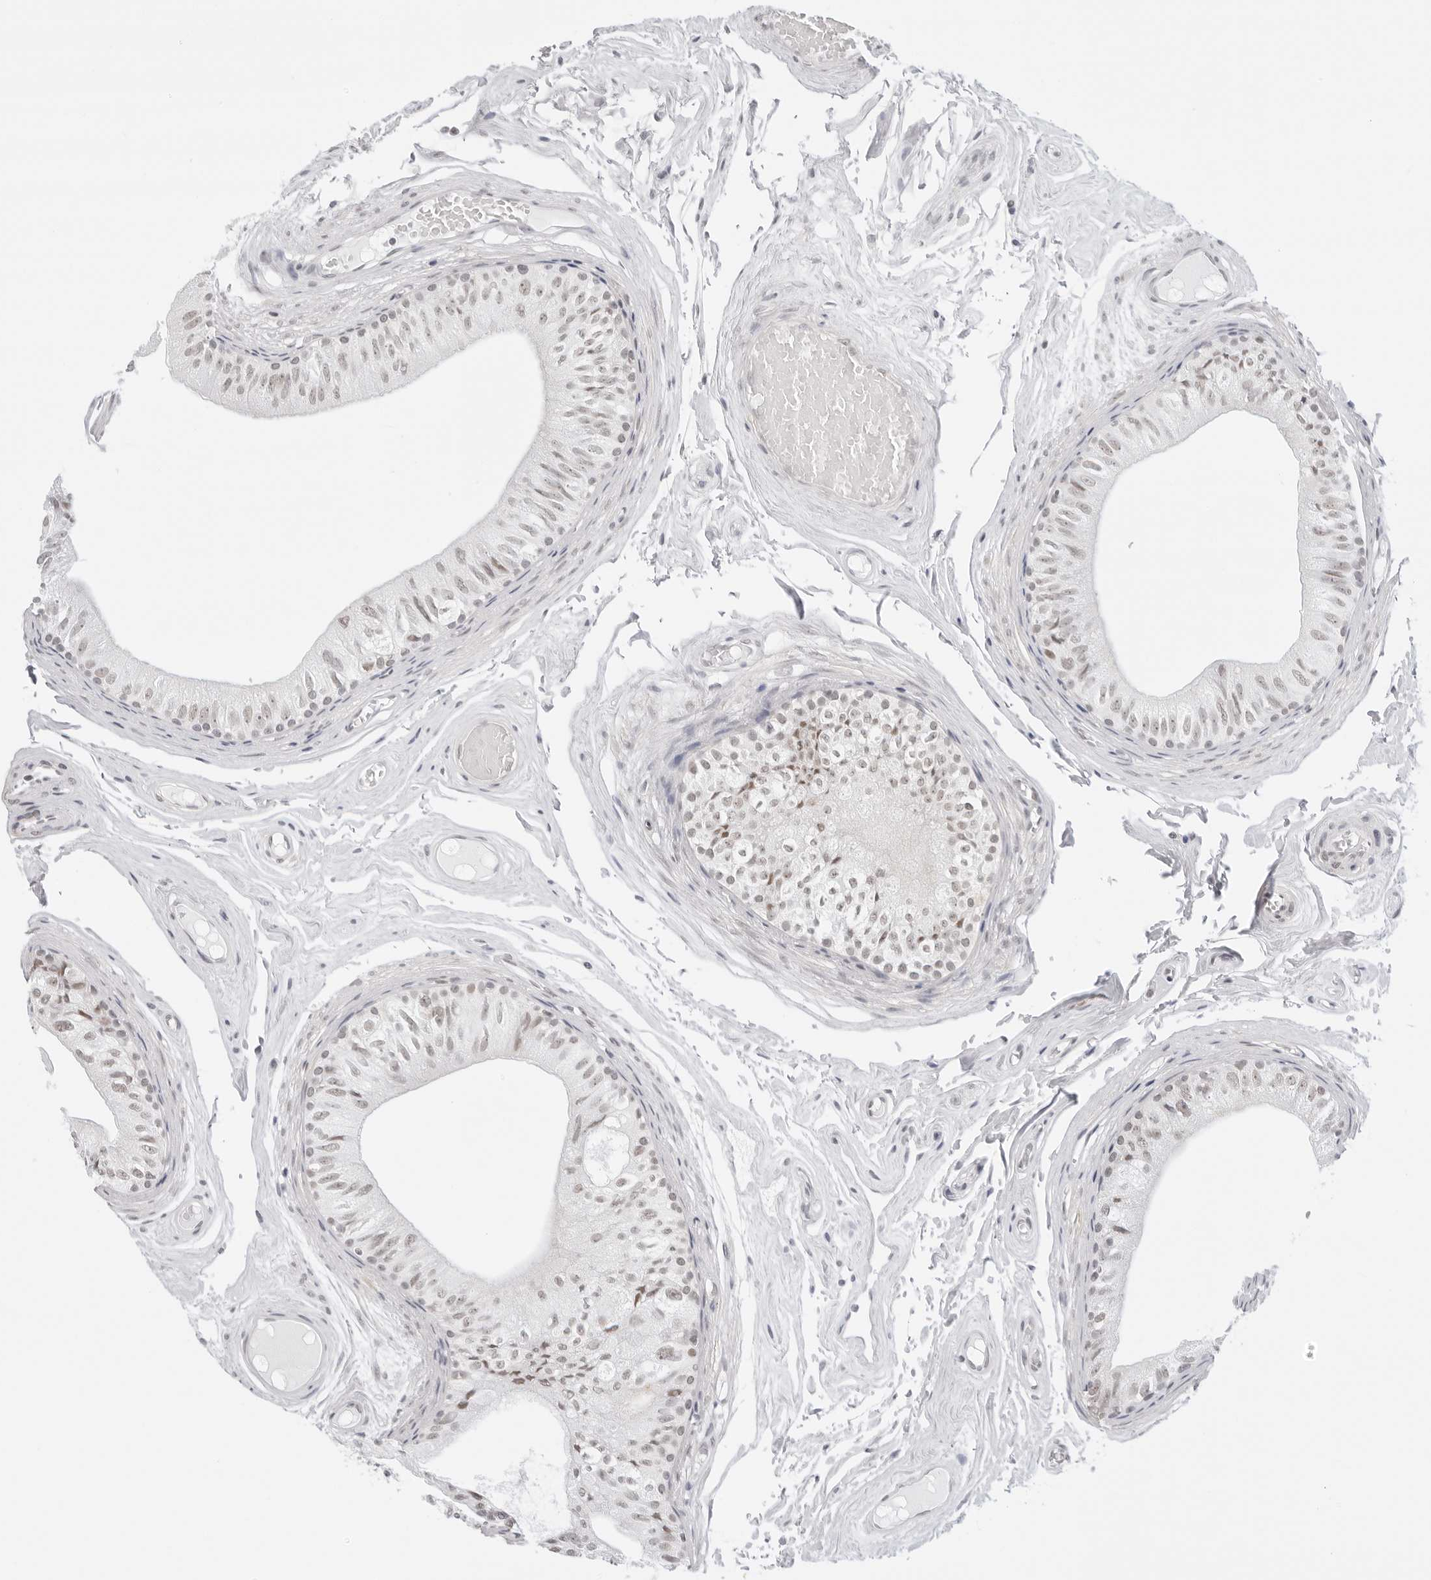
{"staining": {"intensity": "weak", "quantity": "25%-75%", "location": "nuclear"}, "tissue": "epididymis", "cell_type": "Glandular cells", "image_type": "normal", "snomed": [{"axis": "morphology", "description": "Normal tissue, NOS"}, {"axis": "topography", "description": "Epididymis"}], "caption": "Benign epididymis was stained to show a protein in brown. There is low levels of weak nuclear staining in about 25%-75% of glandular cells.", "gene": "TCIM", "patient": {"sex": "male", "age": 79}}